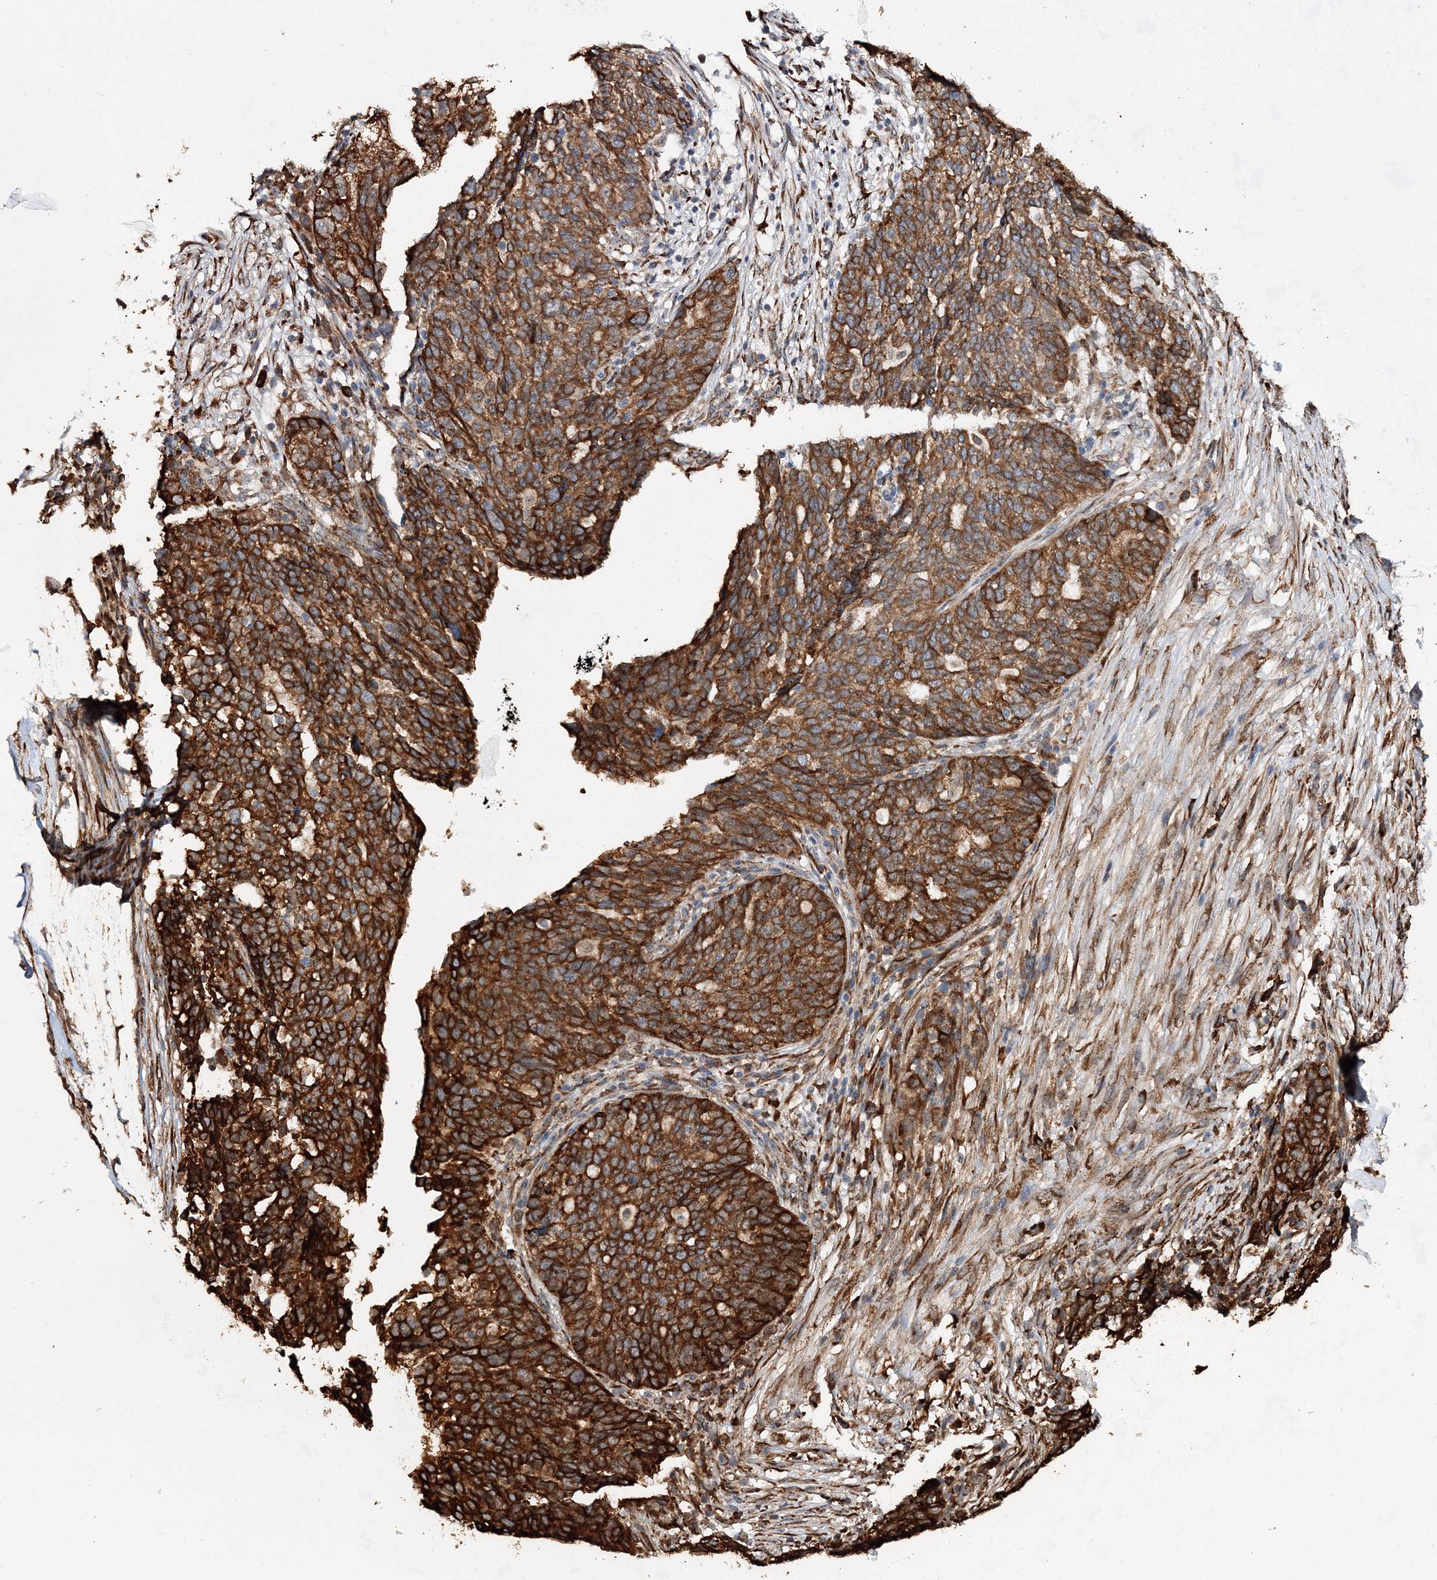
{"staining": {"intensity": "strong", "quantity": ">75%", "location": "cytoplasmic/membranous"}, "tissue": "ovarian cancer", "cell_type": "Tumor cells", "image_type": "cancer", "snomed": [{"axis": "morphology", "description": "Cystadenocarcinoma, serous, NOS"}, {"axis": "topography", "description": "Ovary"}], "caption": "Ovarian cancer stained with a brown dye demonstrates strong cytoplasmic/membranous positive expression in approximately >75% of tumor cells.", "gene": "SCRN3", "patient": {"sex": "female", "age": 59}}